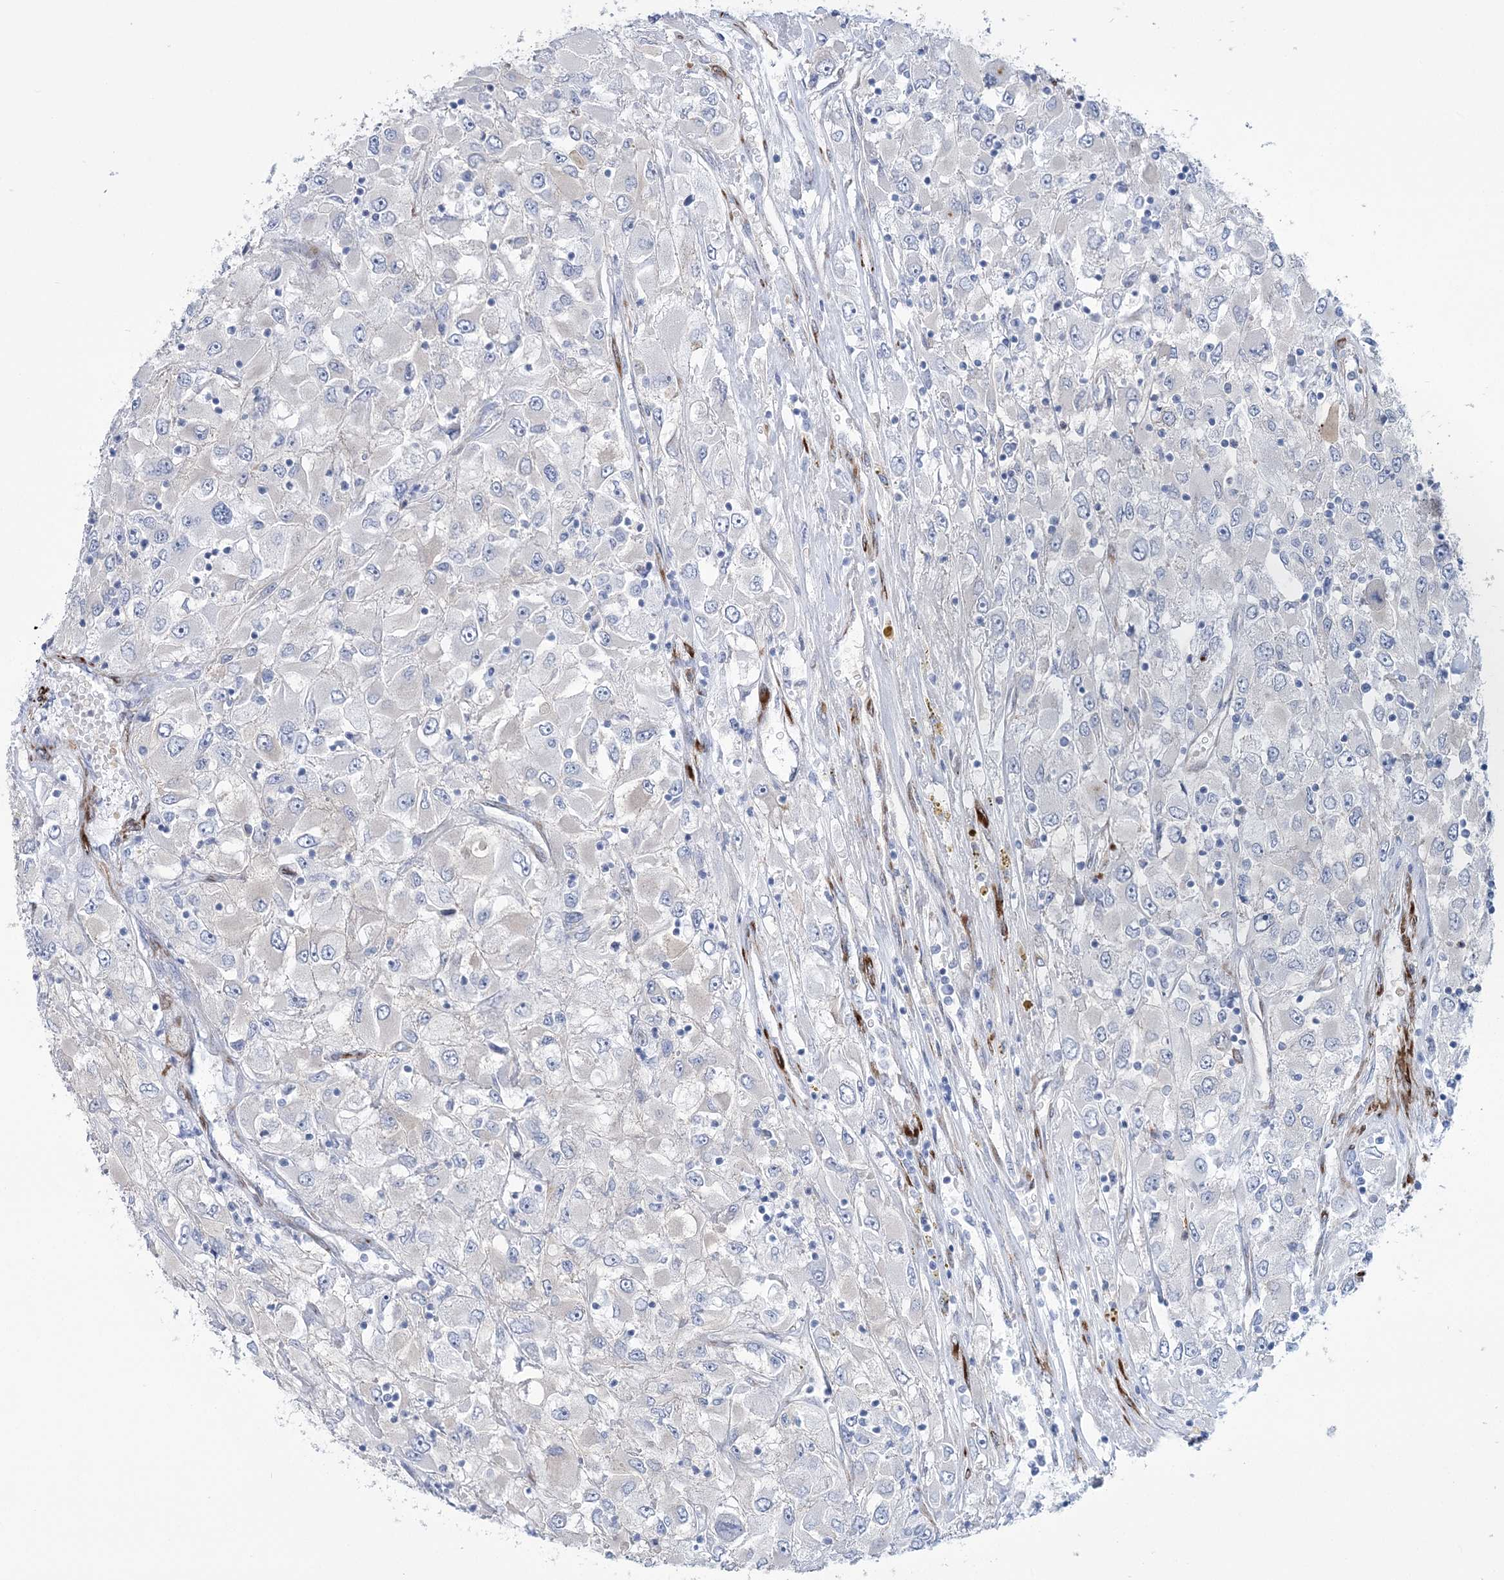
{"staining": {"intensity": "negative", "quantity": "none", "location": "none"}, "tissue": "renal cancer", "cell_type": "Tumor cells", "image_type": "cancer", "snomed": [{"axis": "morphology", "description": "Adenocarcinoma, NOS"}, {"axis": "topography", "description": "Kidney"}], "caption": "IHC of human renal cancer displays no staining in tumor cells.", "gene": "RAB11FIP5", "patient": {"sex": "female", "age": 52}}